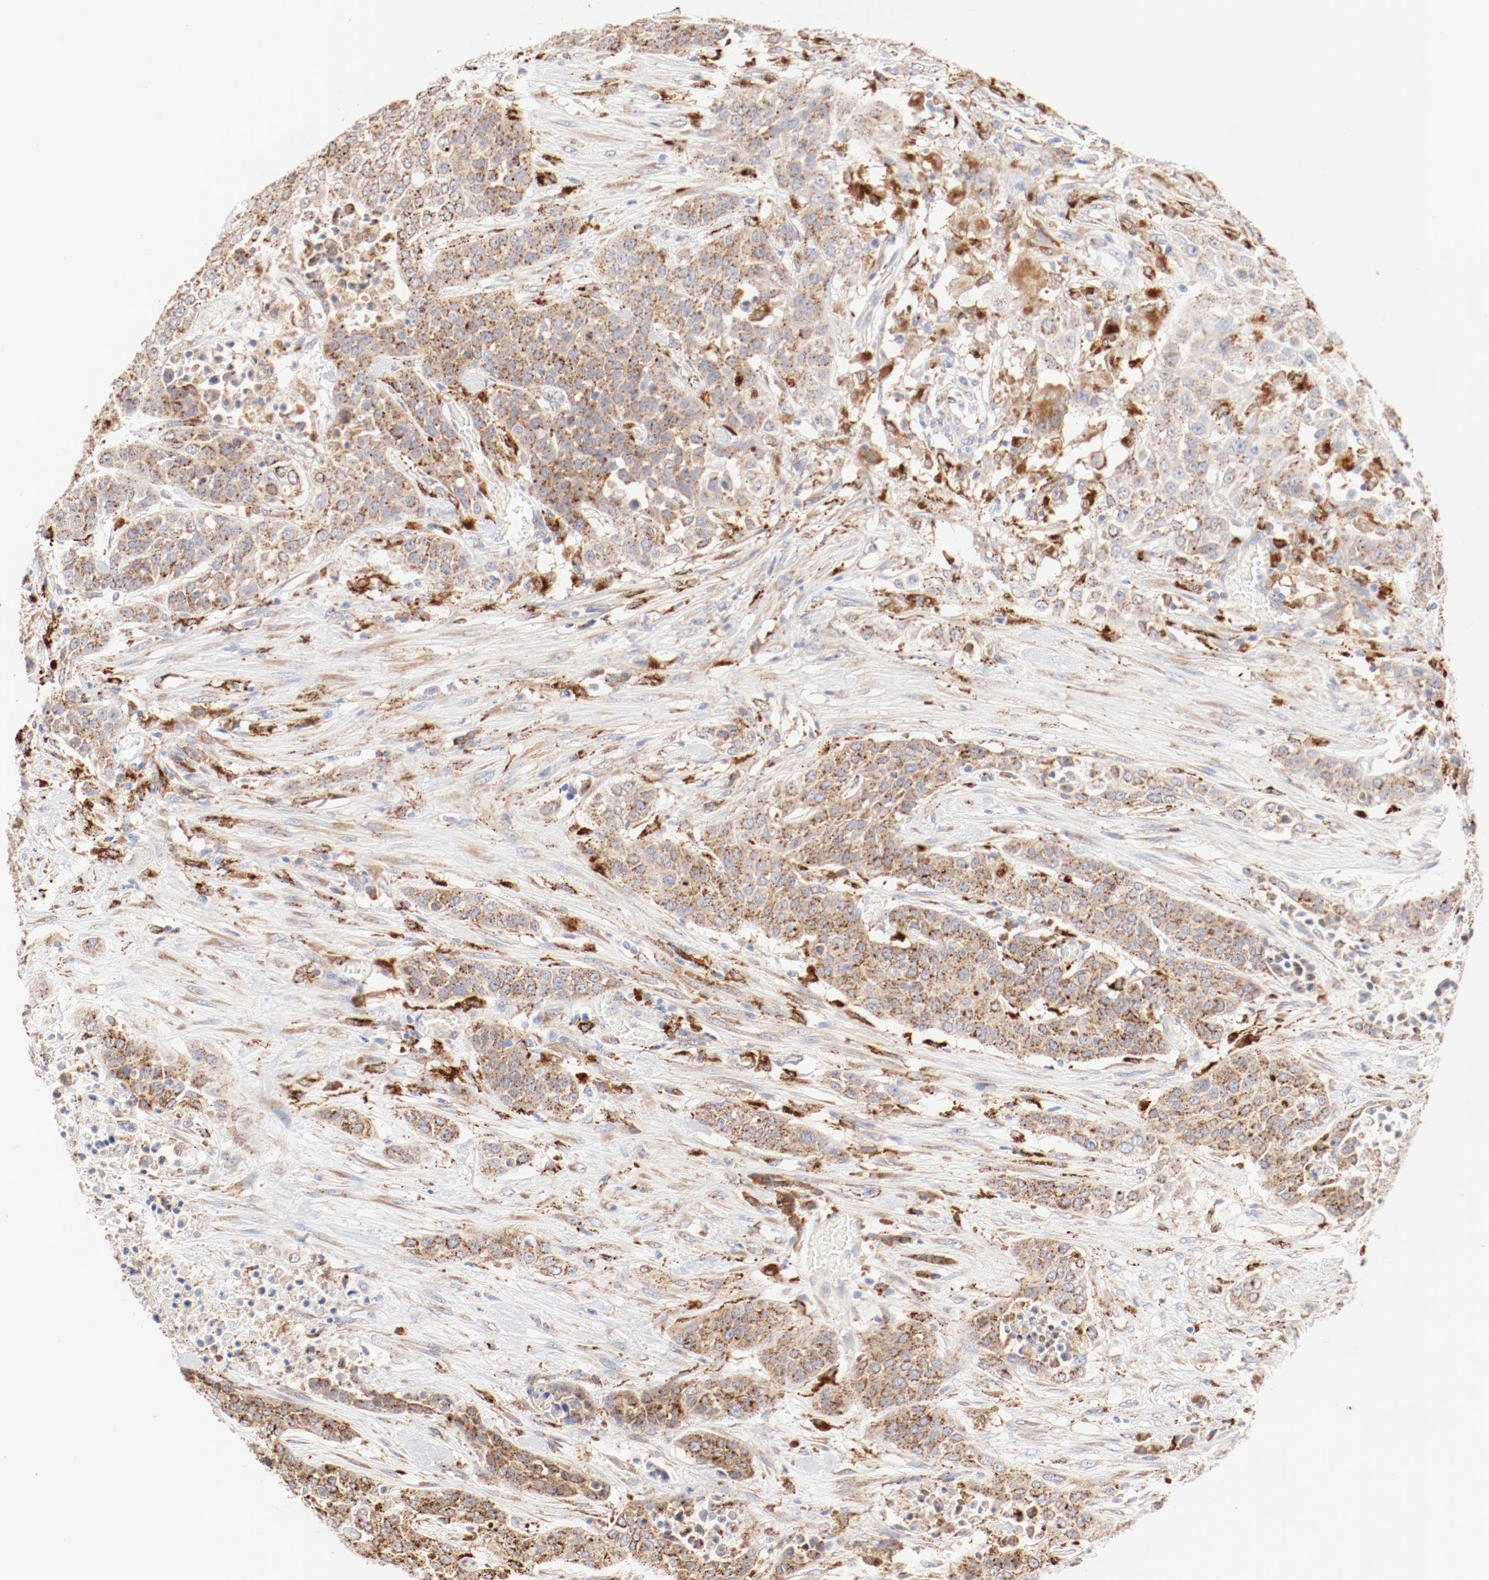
{"staining": {"intensity": "moderate", "quantity": ">75%", "location": "cytoplasmic/membranous"}, "tissue": "urothelial cancer", "cell_type": "Tumor cells", "image_type": "cancer", "snomed": [{"axis": "morphology", "description": "Urothelial carcinoma, High grade"}, {"axis": "topography", "description": "Urinary bladder"}], "caption": "Urothelial carcinoma (high-grade) stained with IHC demonstrates moderate cytoplasmic/membranous positivity in approximately >75% of tumor cells.", "gene": "CTSH", "patient": {"sex": "male", "age": 74}}